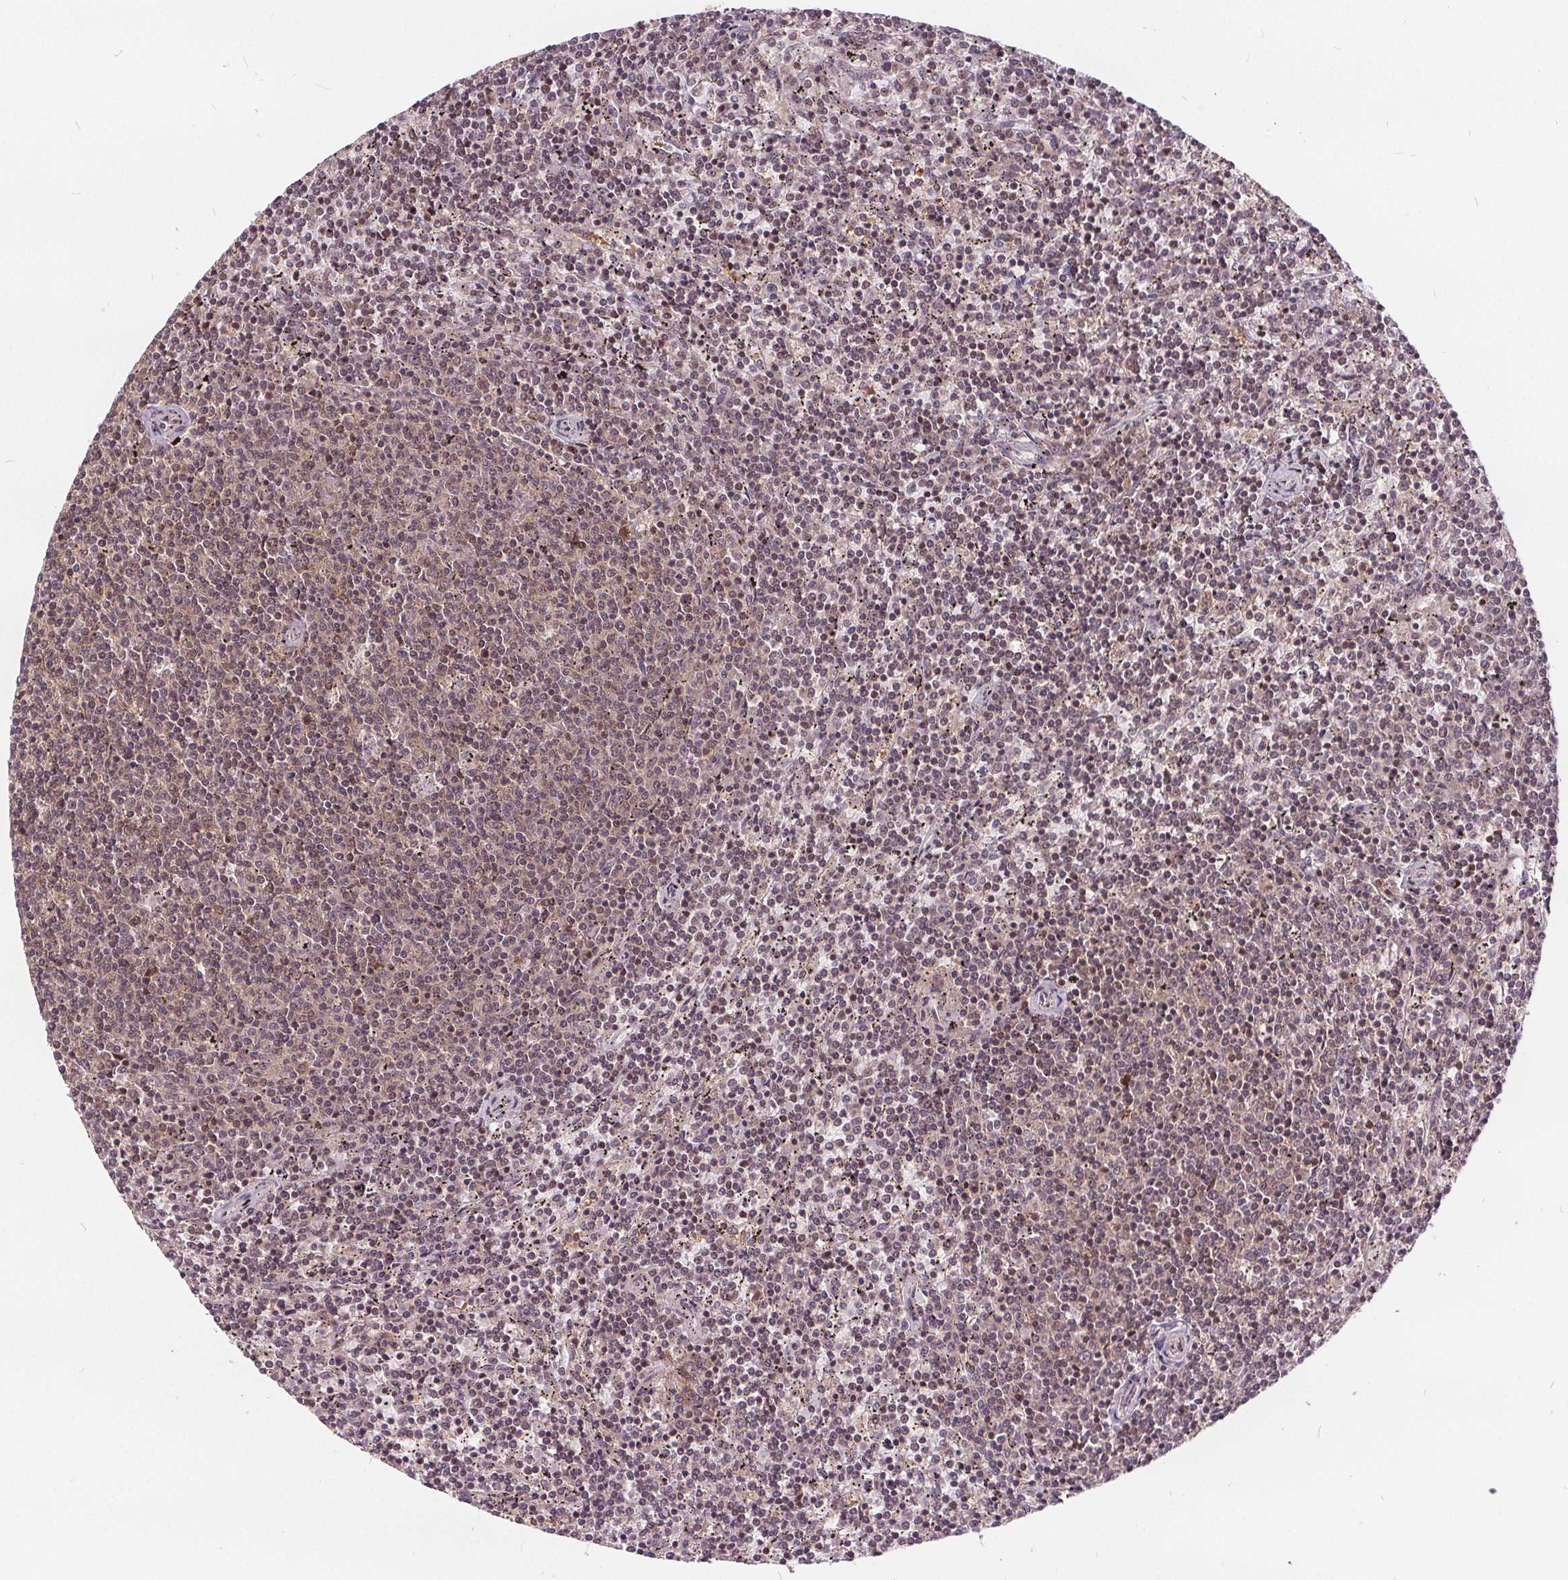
{"staining": {"intensity": "weak", "quantity": "25%-75%", "location": "cytoplasmic/membranous,nuclear"}, "tissue": "lymphoma", "cell_type": "Tumor cells", "image_type": "cancer", "snomed": [{"axis": "morphology", "description": "Malignant lymphoma, non-Hodgkin's type, Low grade"}, {"axis": "topography", "description": "Spleen"}], "caption": "DAB (3,3'-diaminobenzidine) immunohistochemical staining of human lymphoma shows weak cytoplasmic/membranous and nuclear protein expression in approximately 25%-75% of tumor cells.", "gene": "HIF1AN", "patient": {"sex": "female", "age": 50}}